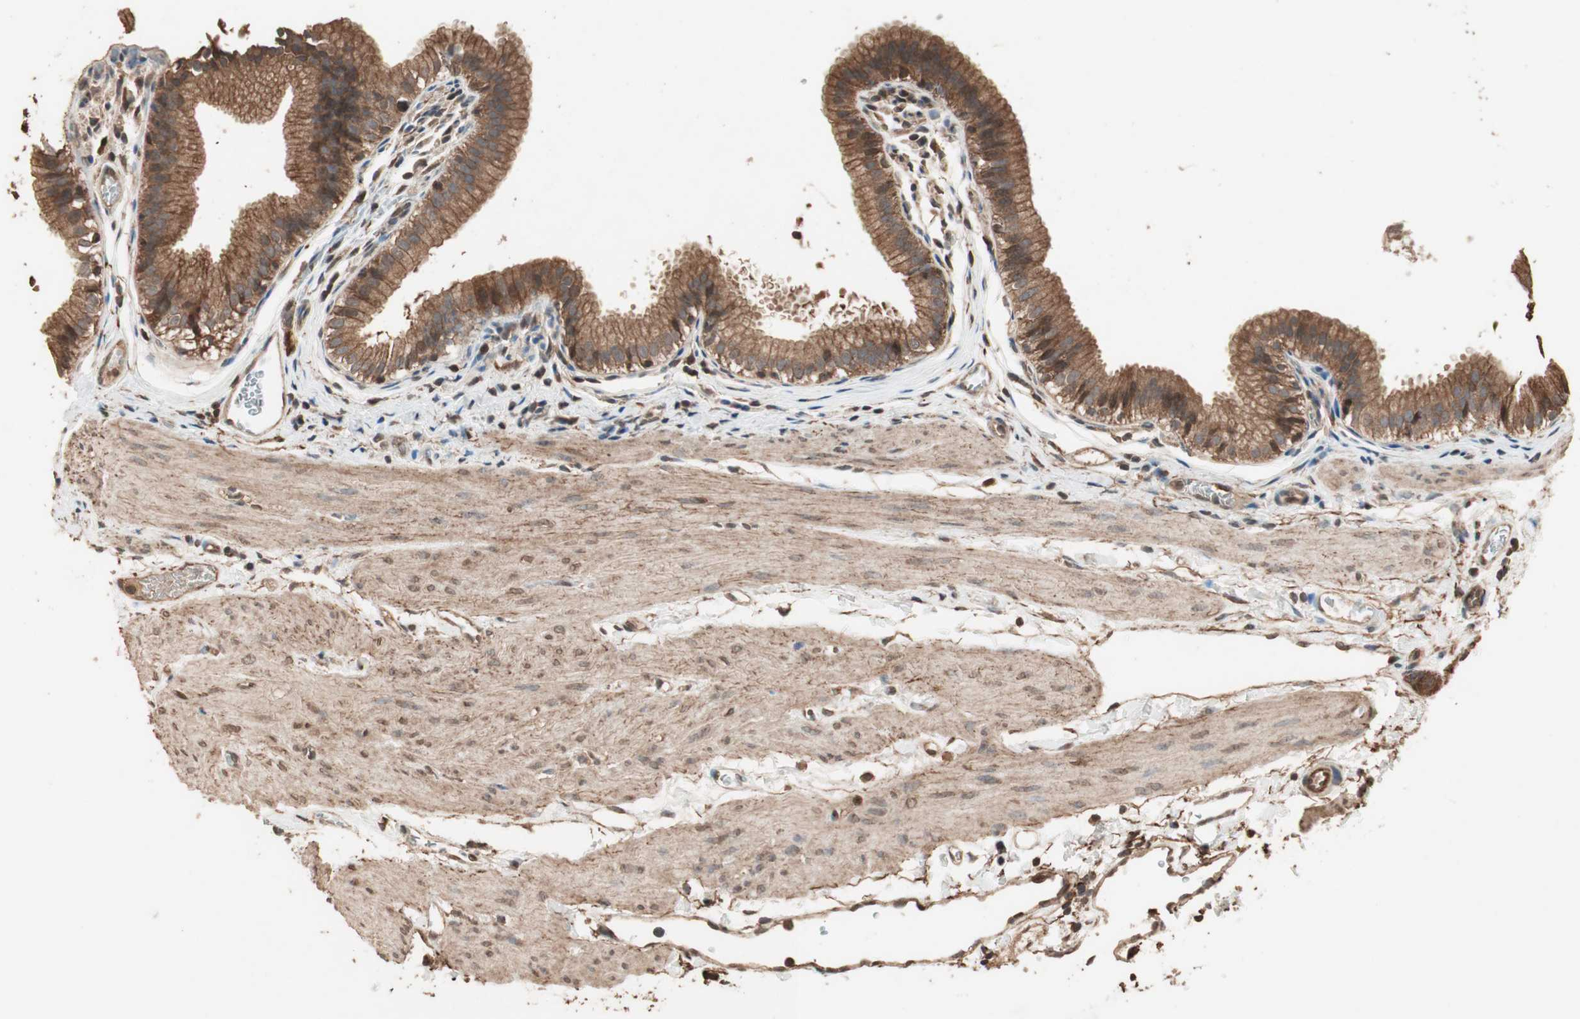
{"staining": {"intensity": "strong", "quantity": ">75%", "location": "cytoplasmic/membranous"}, "tissue": "gallbladder", "cell_type": "Glandular cells", "image_type": "normal", "snomed": [{"axis": "morphology", "description": "Normal tissue, NOS"}, {"axis": "topography", "description": "Gallbladder"}], "caption": "Human gallbladder stained with a brown dye demonstrates strong cytoplasmic/membranous positive staining in about >75% of glandular cells.", "gene": "USP20", "patient": {"sex": "female", "age": 26}}